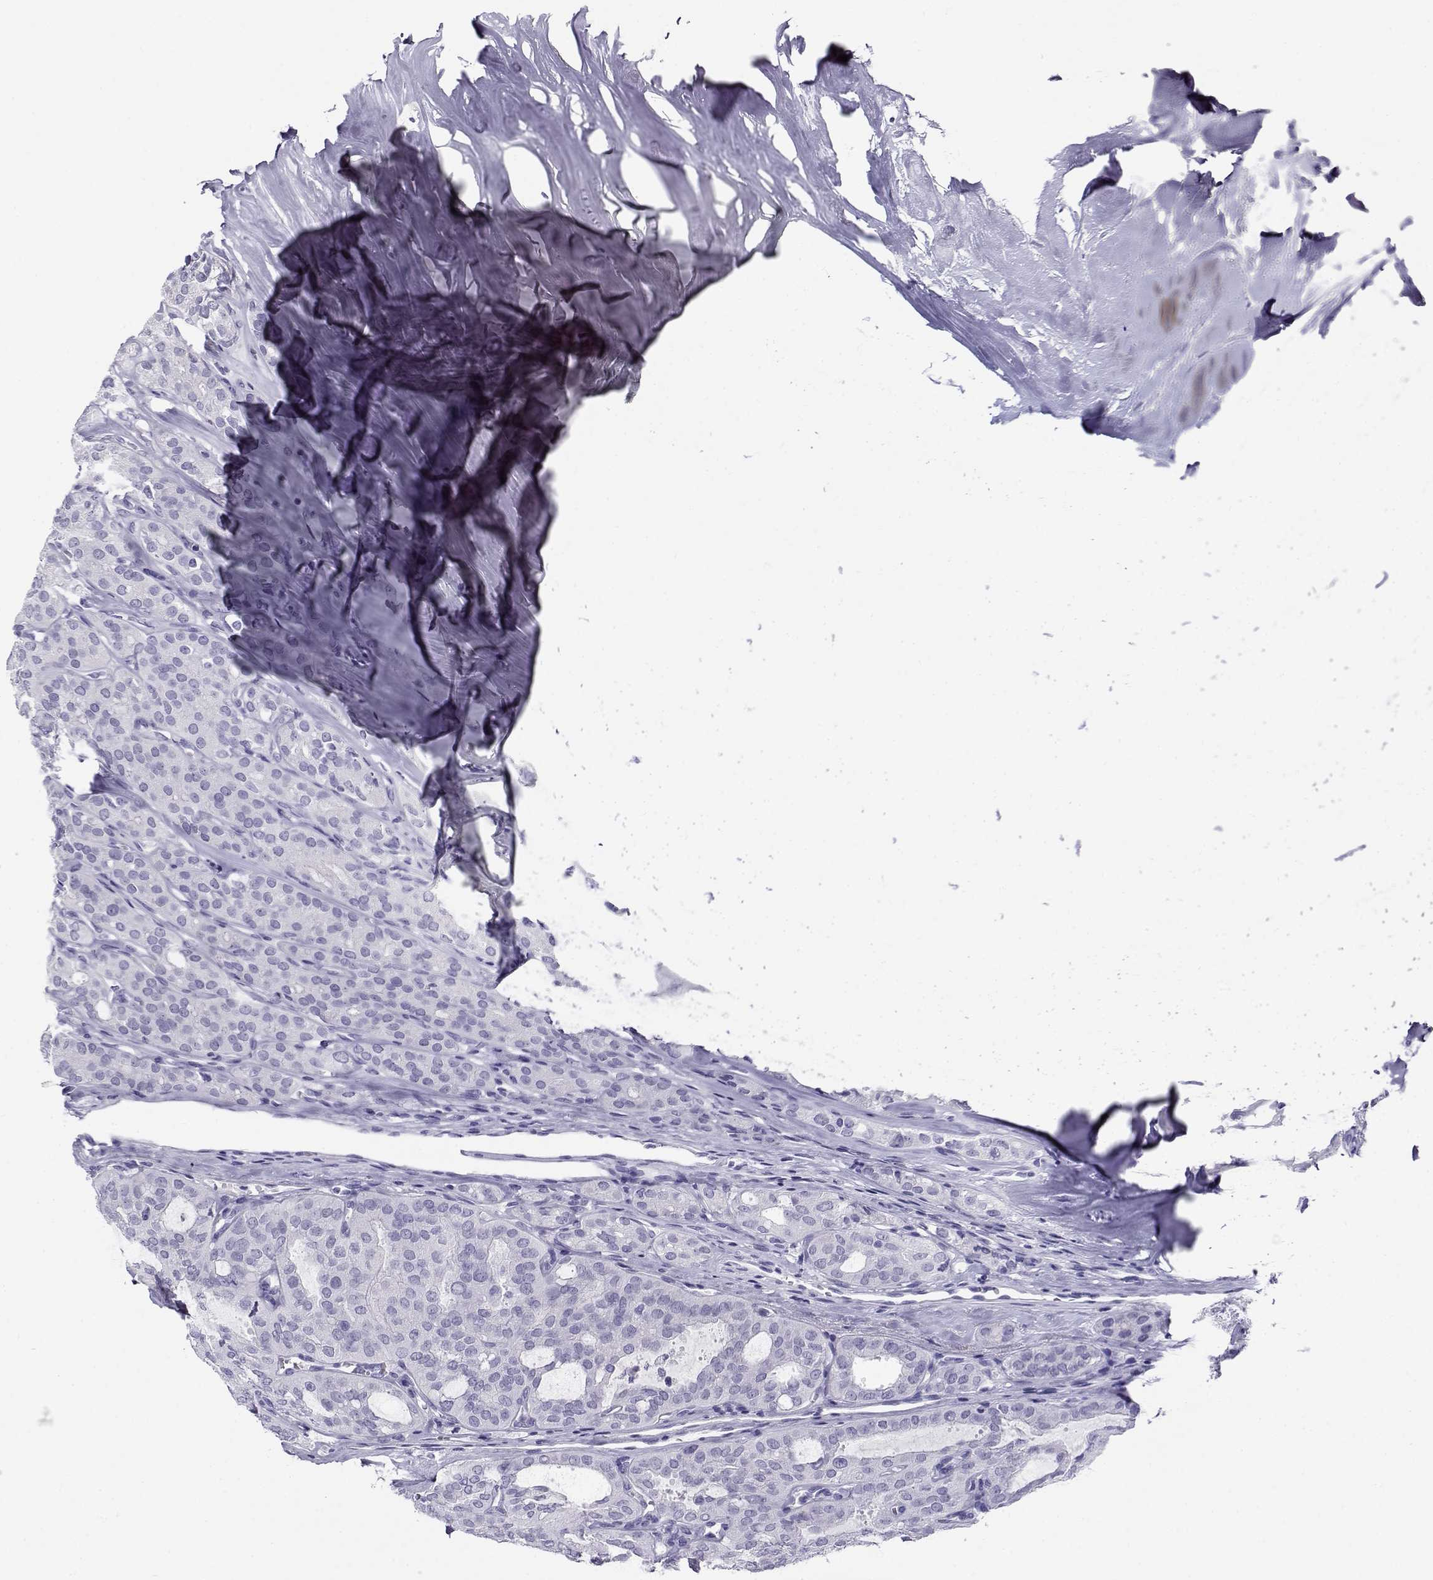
{"staining": {"intensity": "negative", "quantity": "none", "location": "none"}, "tissue": "thyroid cancer", "cell_type": "Tumor cells", "image_type": "cancer", "snomed": [{"axis": "morphology", "description": "Follicular adenoma carcinoma, NOS"}, {"axis": "topography", "description": "Thyroid gland"}], "caption": "Immunohistochemistry photomicrograph of neoplastic tissue: thyroid cancer (follicular adenoma carcinoma) stained with DAB (3,3'-diaminobenzidine) shows no significant protein expression in tumor cells. (DAB (3,3'-diaminobenzidine) immunohistochemistry, high magnification).", "gene": "RHOXF2", "patient": {"sex": "male", "age": 75}}